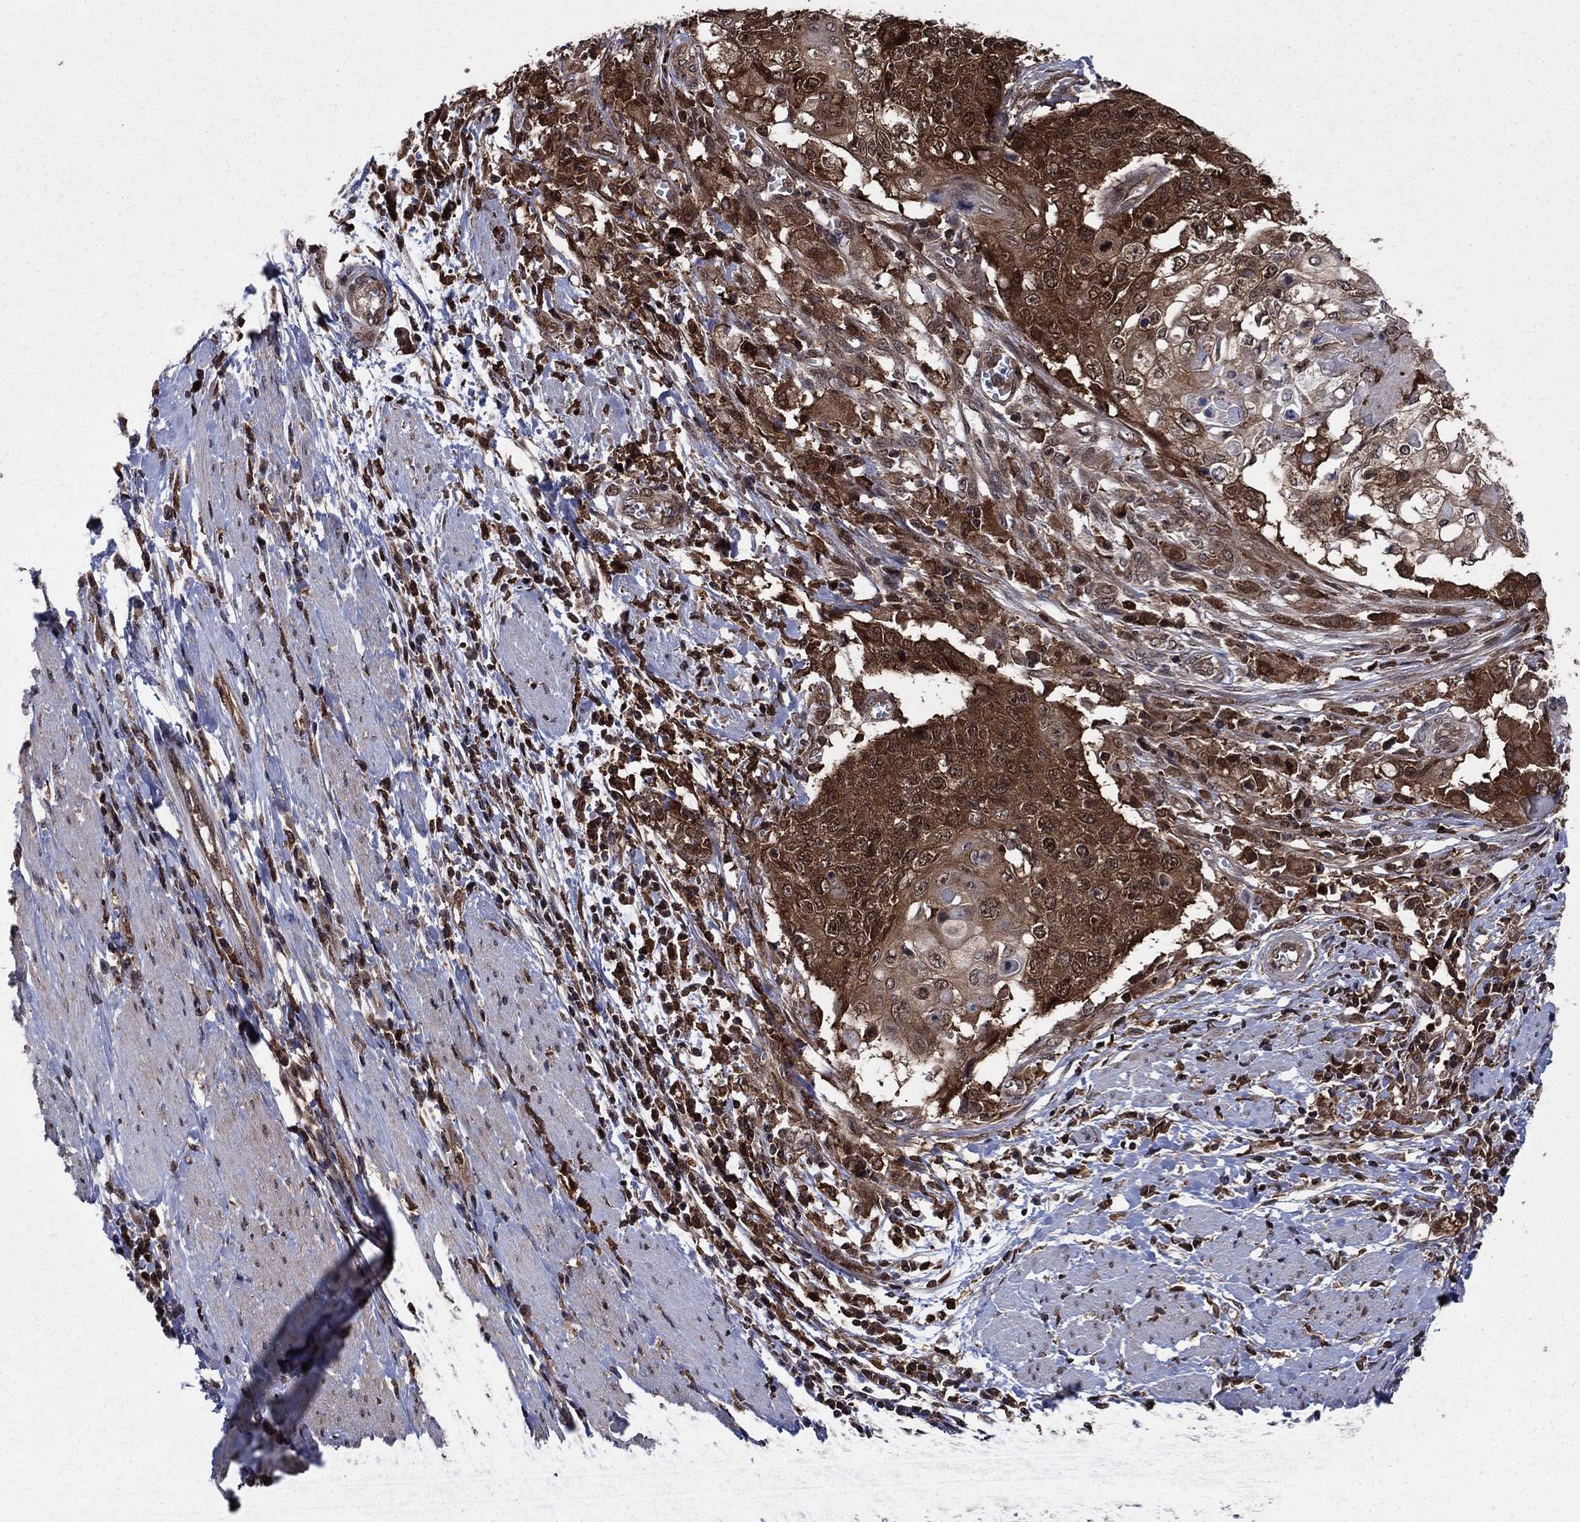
{"staining": {"intensity": "strong", "quantity": ">75%", "location": "cytoplasmic/membranous"}, "tissue": "cervical cancer", "cell_type": "Tumor cells", "image_type": "cancer", "snomed": [{"axis": "morphology", "description": "Squamous cell carcinoma, NOS"}, {"axis": "topography", "description": "Cervix"}], "caption": "A photomicrograph of cervical cancer (squamous cell carcinoma) stained for a protein shows strong cytoplasmic/membranous brown staining in tumor cells.", "gene": "CACYBP", "patient": {"sex": "female", "age": 39}}